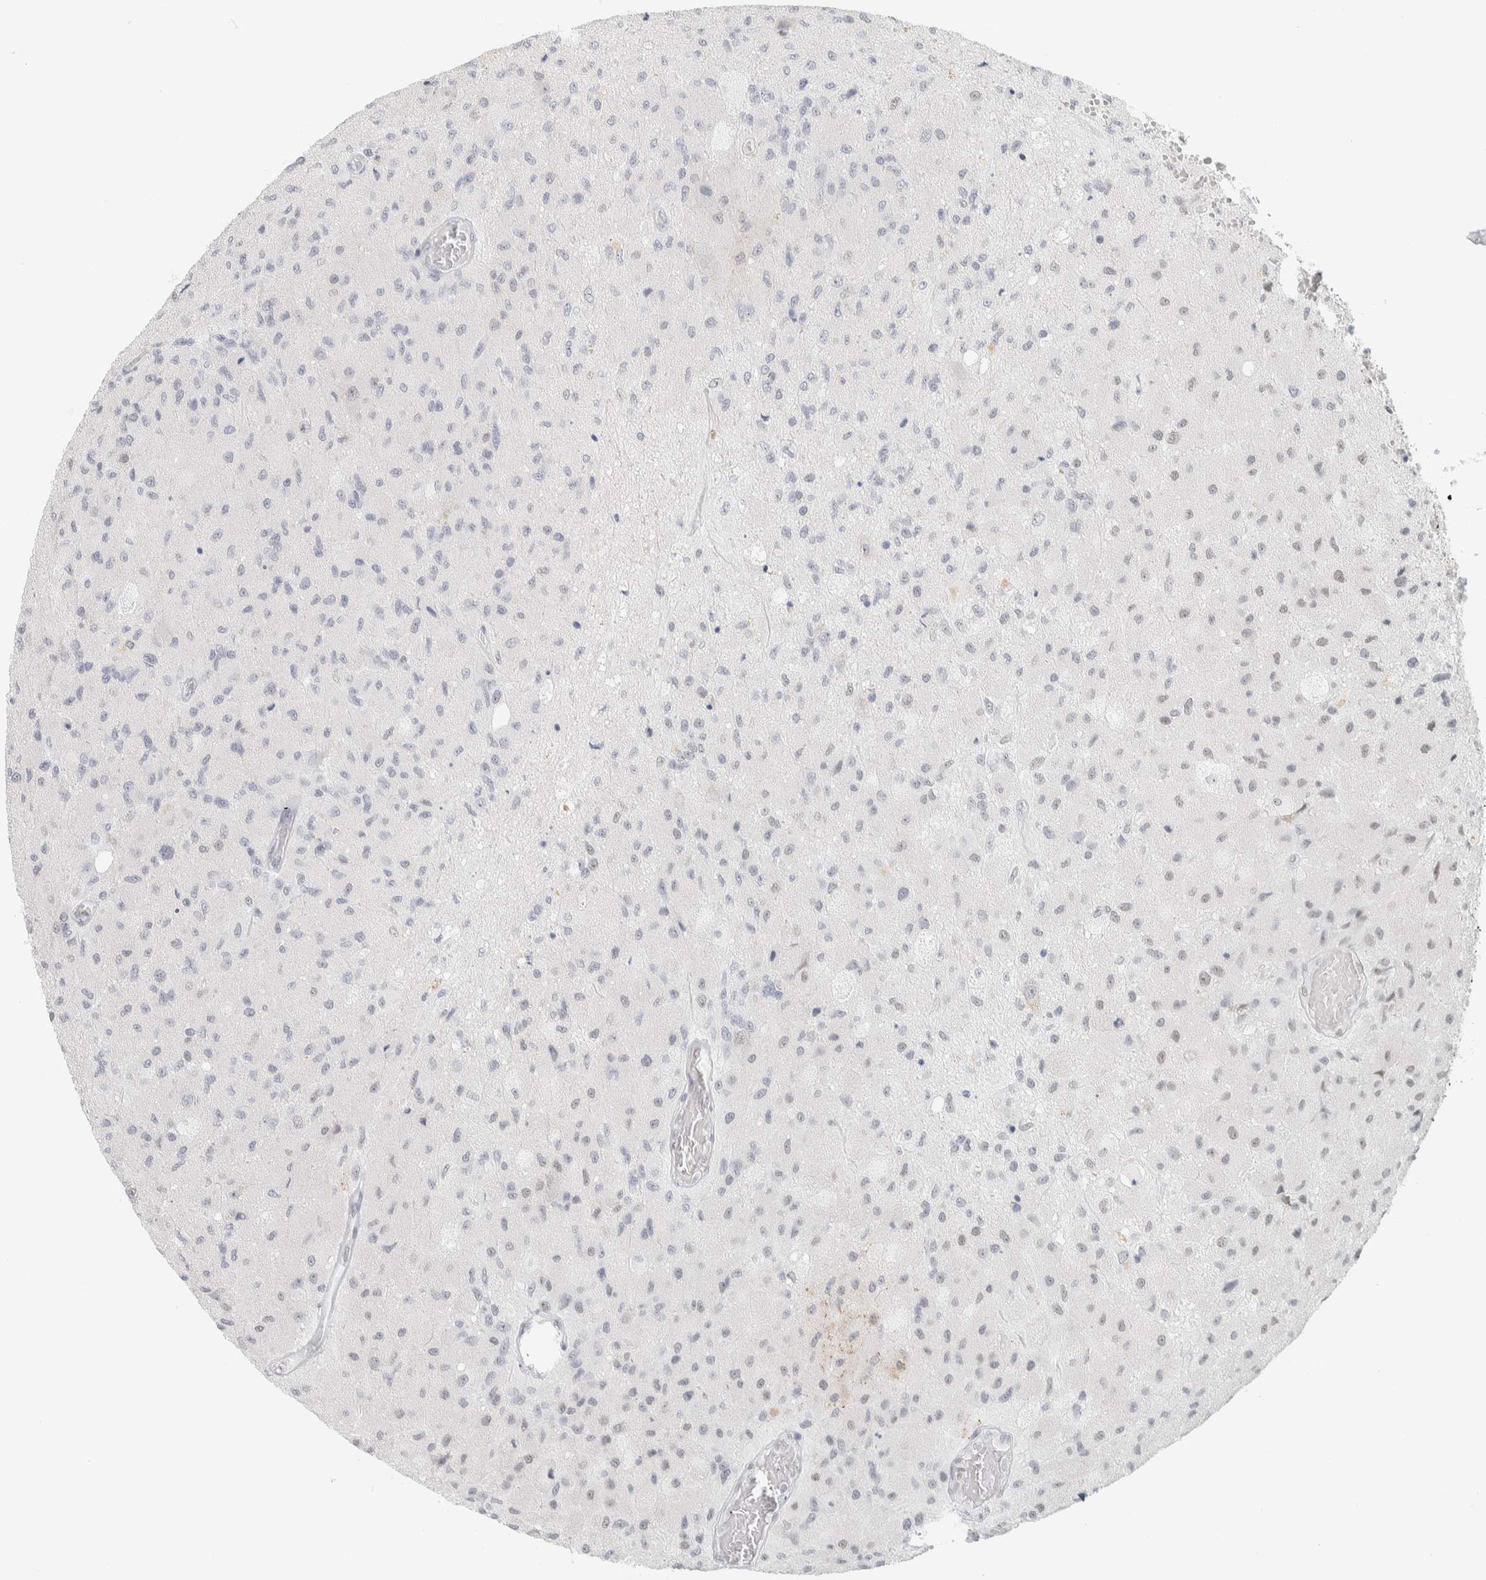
{"staining": {"intensity": "negative", "quantity": "none", "location": "none"}, "tissue": "glioma", "cell_type": "Tumor cells", "image_type": "cancer", "snomed": [{"axis": "morphology", "description": "Normal tissue, NOS"}, {"axis": "morphology", "description": "Glioma, malignant, High grade"}, {"axis": "topography", "description": "Cerebral cortex"}], "caption": "A high-resolution histopathology image shows IHC staining of malignant high-grade glioma, which demonstrates no significant staining in tumor cells.", "gene": "CDH17", "patient": {"sex": "male", "age": 77}}